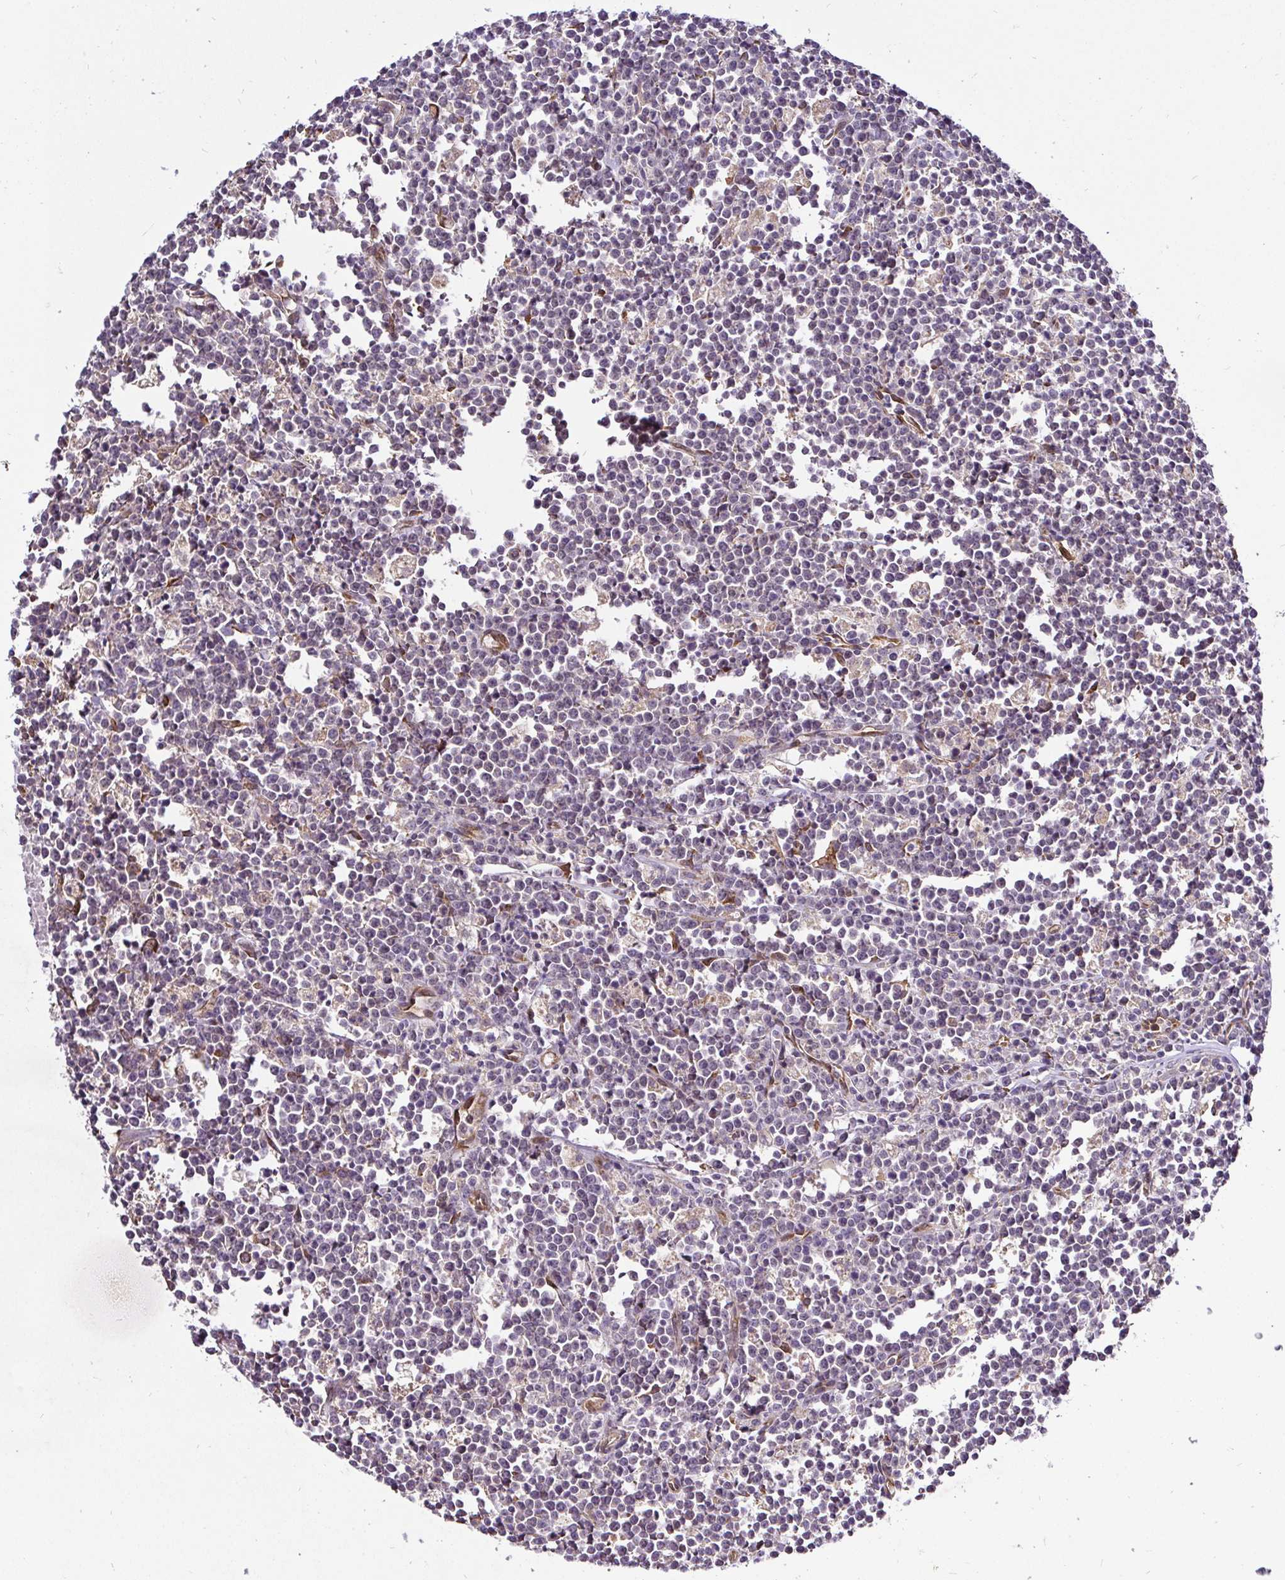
{"staining": {"intensity": "negative", "quantity": "none", "location": "none"}, "tissue": "lymphoma", "cell_type": "Tumor cells", "image_type": "cancer", "snomed": [{"axis": "morphology", "description": "Malignant lymphoma, non-Hodgkin's type, High grade"}, {"axis": "topography", "description": "Small intestine"}], "caption": "Tumor cells are negative for brown protein staining in malignant lymphoma, non-Hodgkin's type (high-grade).", "gene": "CCDC122", "patient": {"sex": "female", "age": 56}}